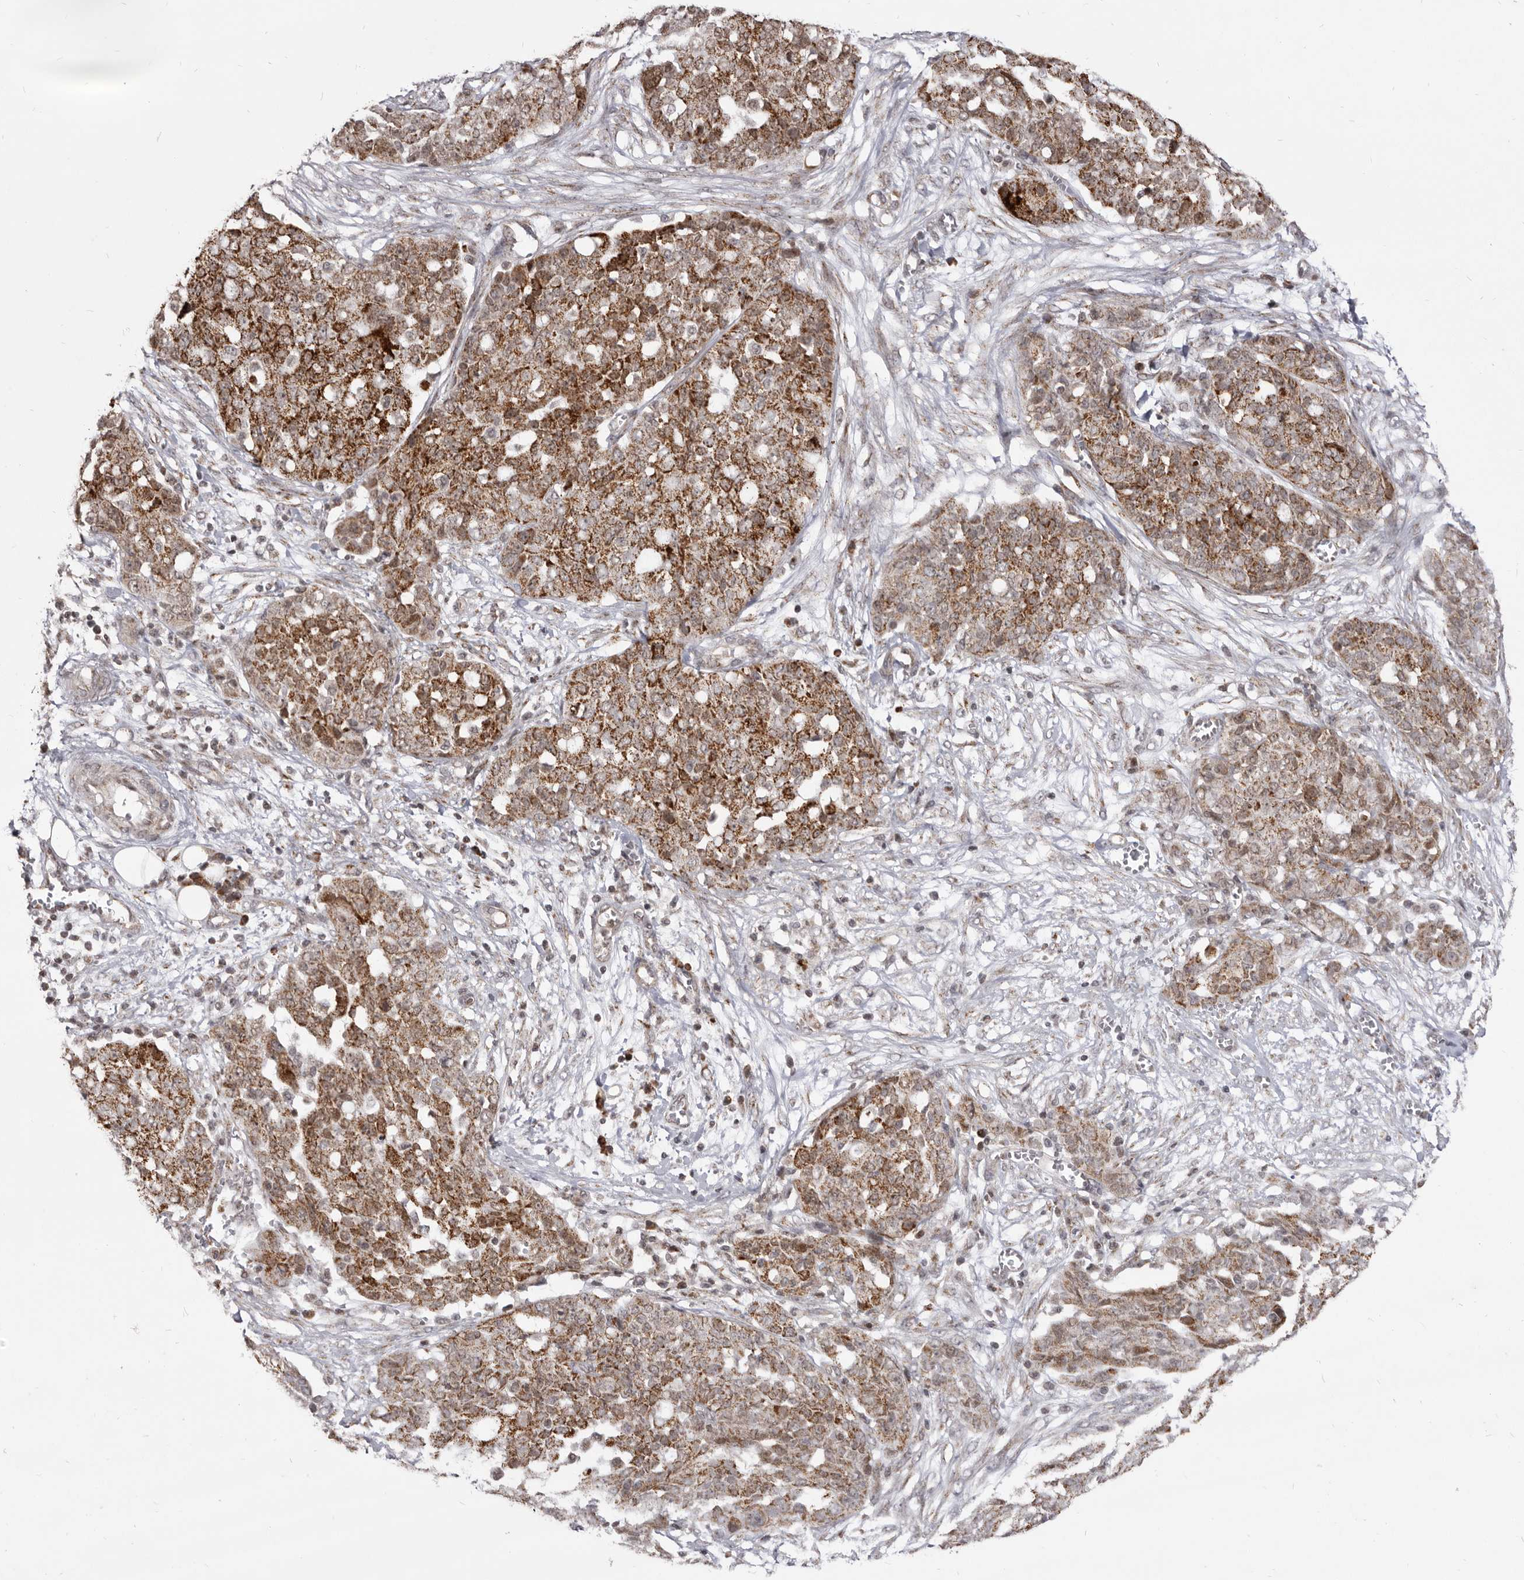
{"staining": {"intensity": "strong", "quantity": ">75%", "location": "cytoplasmic/membranous"}, "tissue": "ovarian cancer", "cell_type": "Tumor cells", "image_type": "cancer", "snomed": [{"axis": "morphology", "description": "Cystadenocarcinoma, serous, NOS"}, {"axis": "topography", "description": "Soft tissue"}, {"axis": "topography", "description": "Ovary"}], "caption": "High-power microscopy captured an immunohistochemistry (IHC) histopathology image of ovarian cancer, revealing strong cytoplasmic/membranous staining in approximately >75% of tumor cells.", "gene": "THUMPD1", "patient": {"sex": "female", "age": 57}}